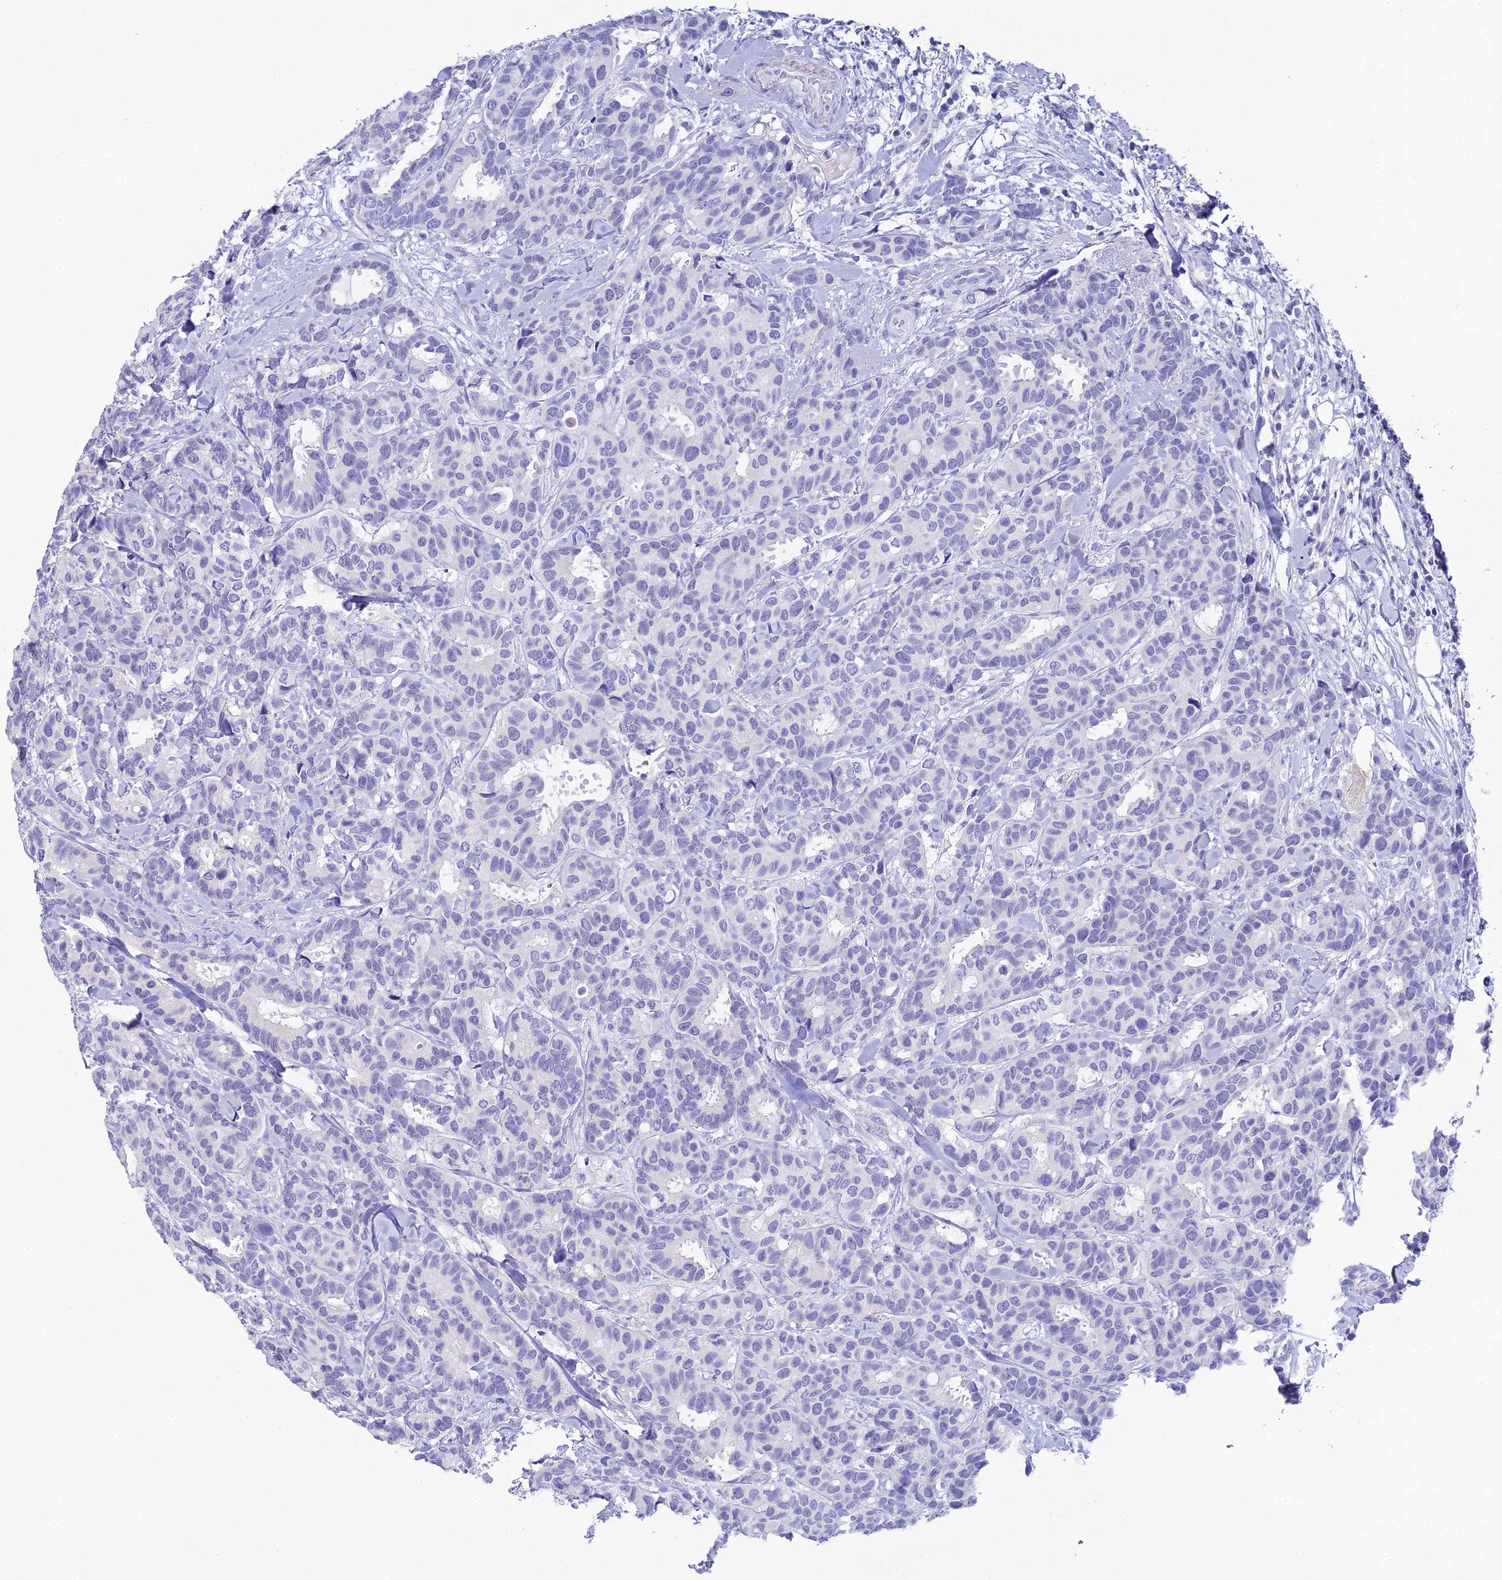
{"staining": {"intensity": "negative", "quantity": "none", "location": "none"}, "tissue": "breast cancer", "cell_type": "Tumor cells", "image_type": "cancer", "snomed": [{"axis": "morphology", "description": "Normal tissue, NOS"}, {"axis": "morphology", "description": "Duct carcinoma"}, {"axis": "topography", "description": "Breast"}], "caption": "Human breast cancer stained for a protein using IHC displays no expression in tumor cells.", "gene": "C12orf29", "patient": {"sex": "female", "age": 87}}